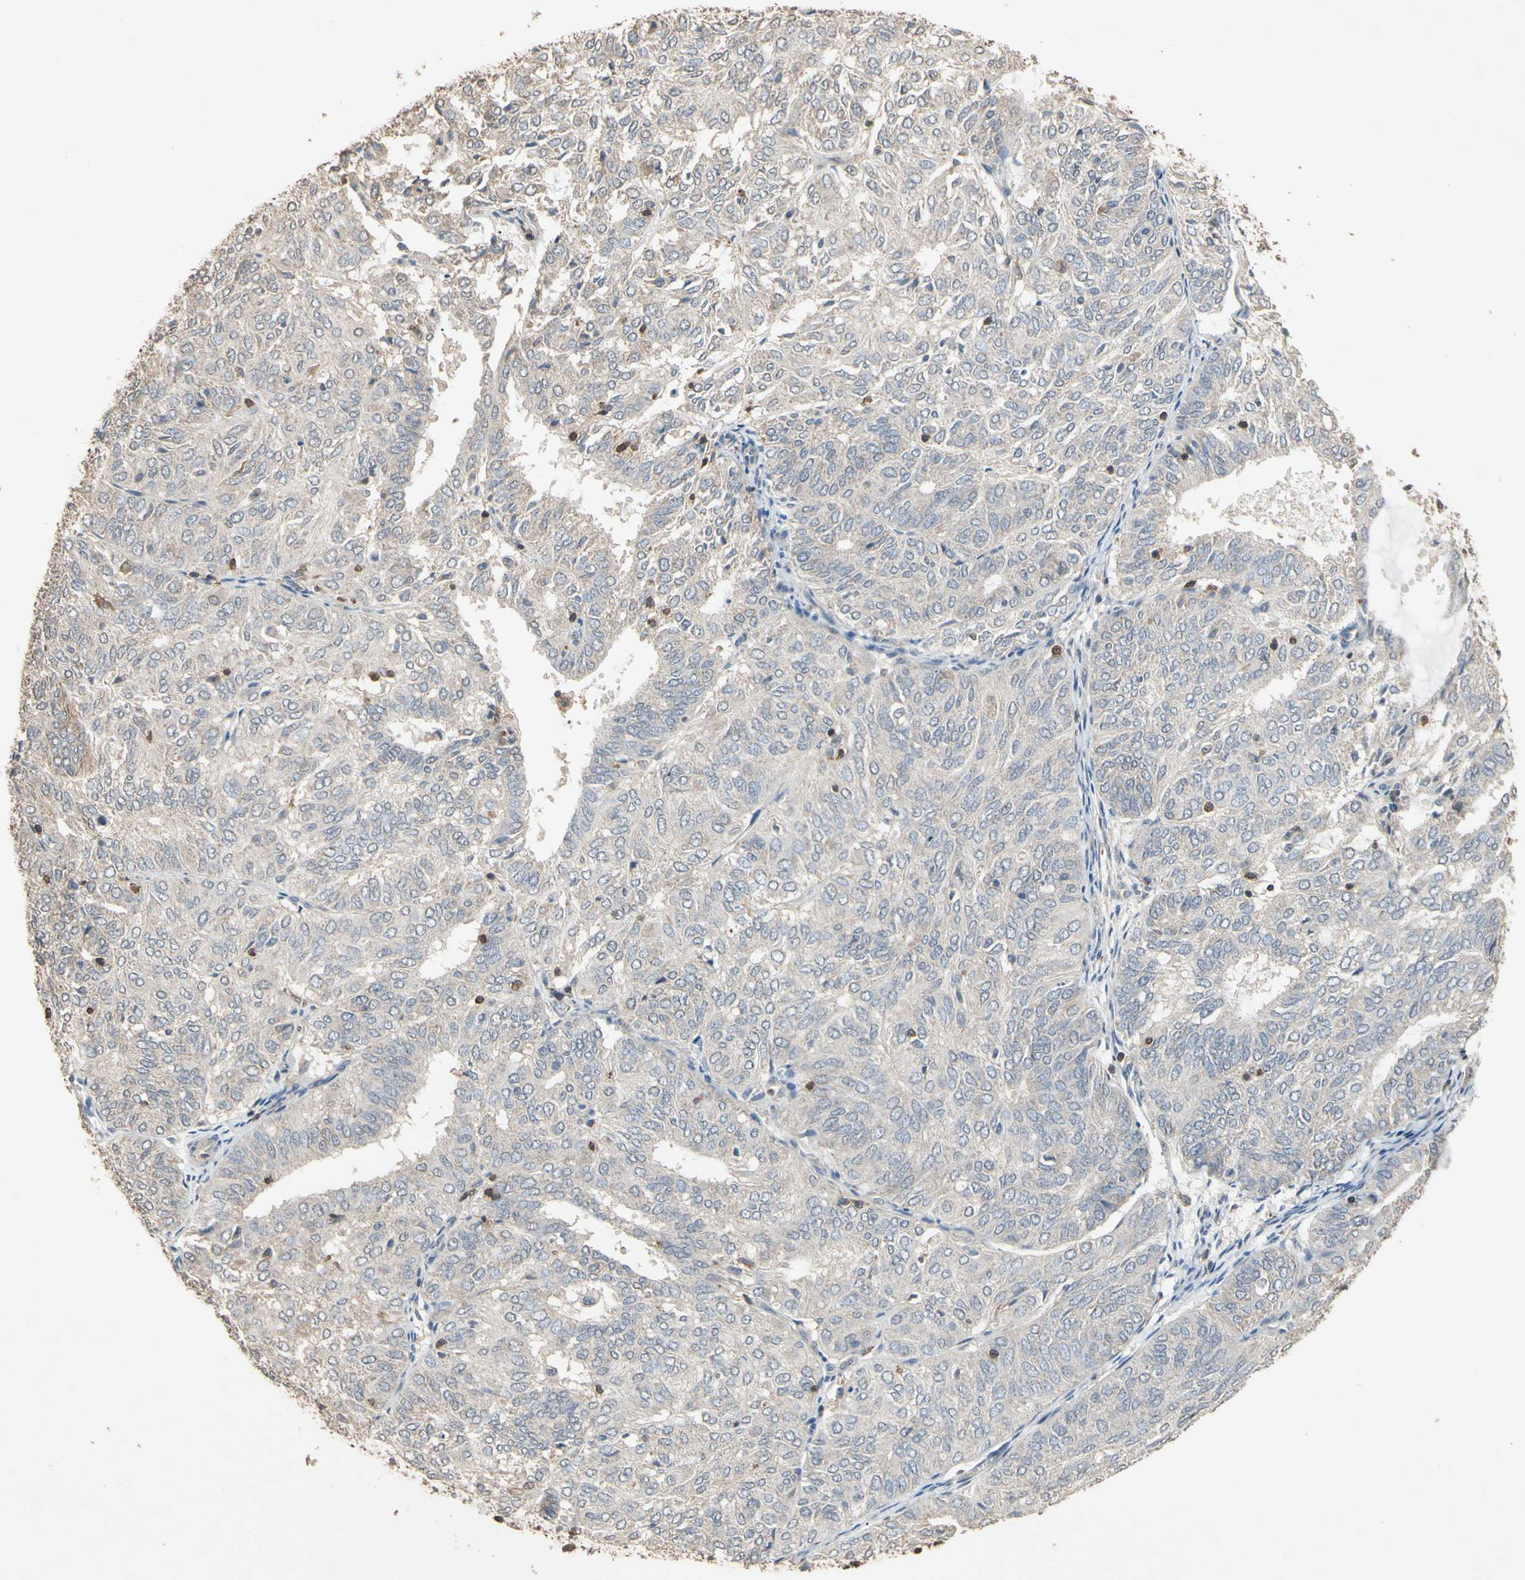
{"staining": {"intensity": "negative", "quantity": "none", "location": "none"}, "tissue": "endometrial cancer", "cell_type": "Tumor cells", "image_type": "cancer", "snomed": [{"axis": "morphology", "description": "Adenocarcinoma, NOS"}, {"axis": "topography", "description": "Uterus"}], "caption": "DAB immunohistochemical staining of endometrial adenocarcinoma shows no significant staining in tumor cells.", "gene": "MAP3K10", "patient": {"sex": "female", "age": 60}}